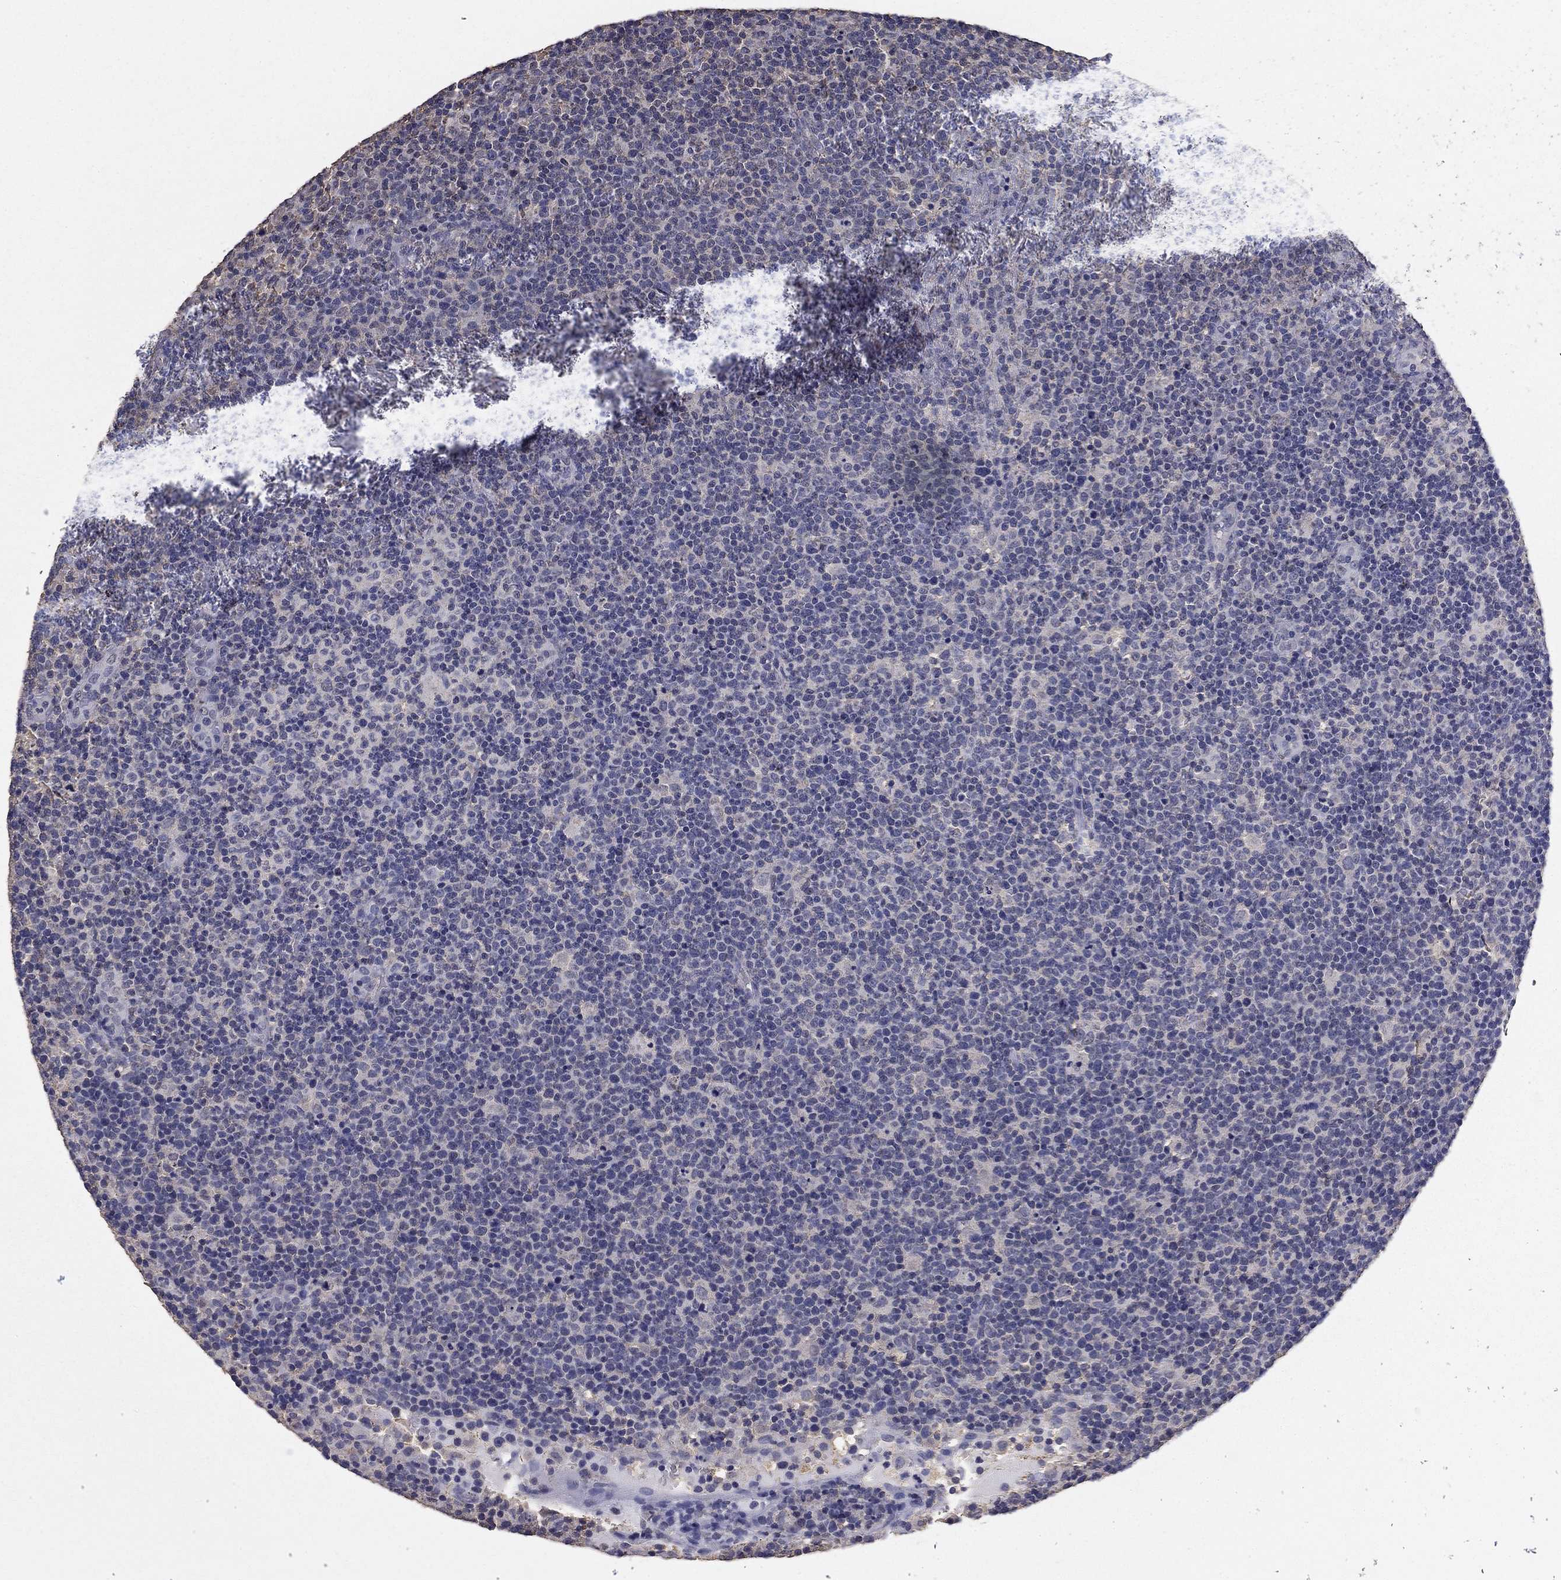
{"staining": {"intensity": "negative", "quantity": "none", "location": "none"}, "tissue": "lymphoma", "cell_type": "Tumor cells", "image_type": "cancer", "snomed": [{"axis": "morphology", "description": "Malignant lymphoma, non-Hodgkin's type, High grade"}, {"axis": "topography", "description": "Lymph node"}], "caption": "This is an IHC photomicrograph of human malignant lymphoma, non-Hodgkin's type (high-grade). There is no staining in tumor cells.", "gene": "MFAP3L", "patient": {"sex": "male", "age": 61}}